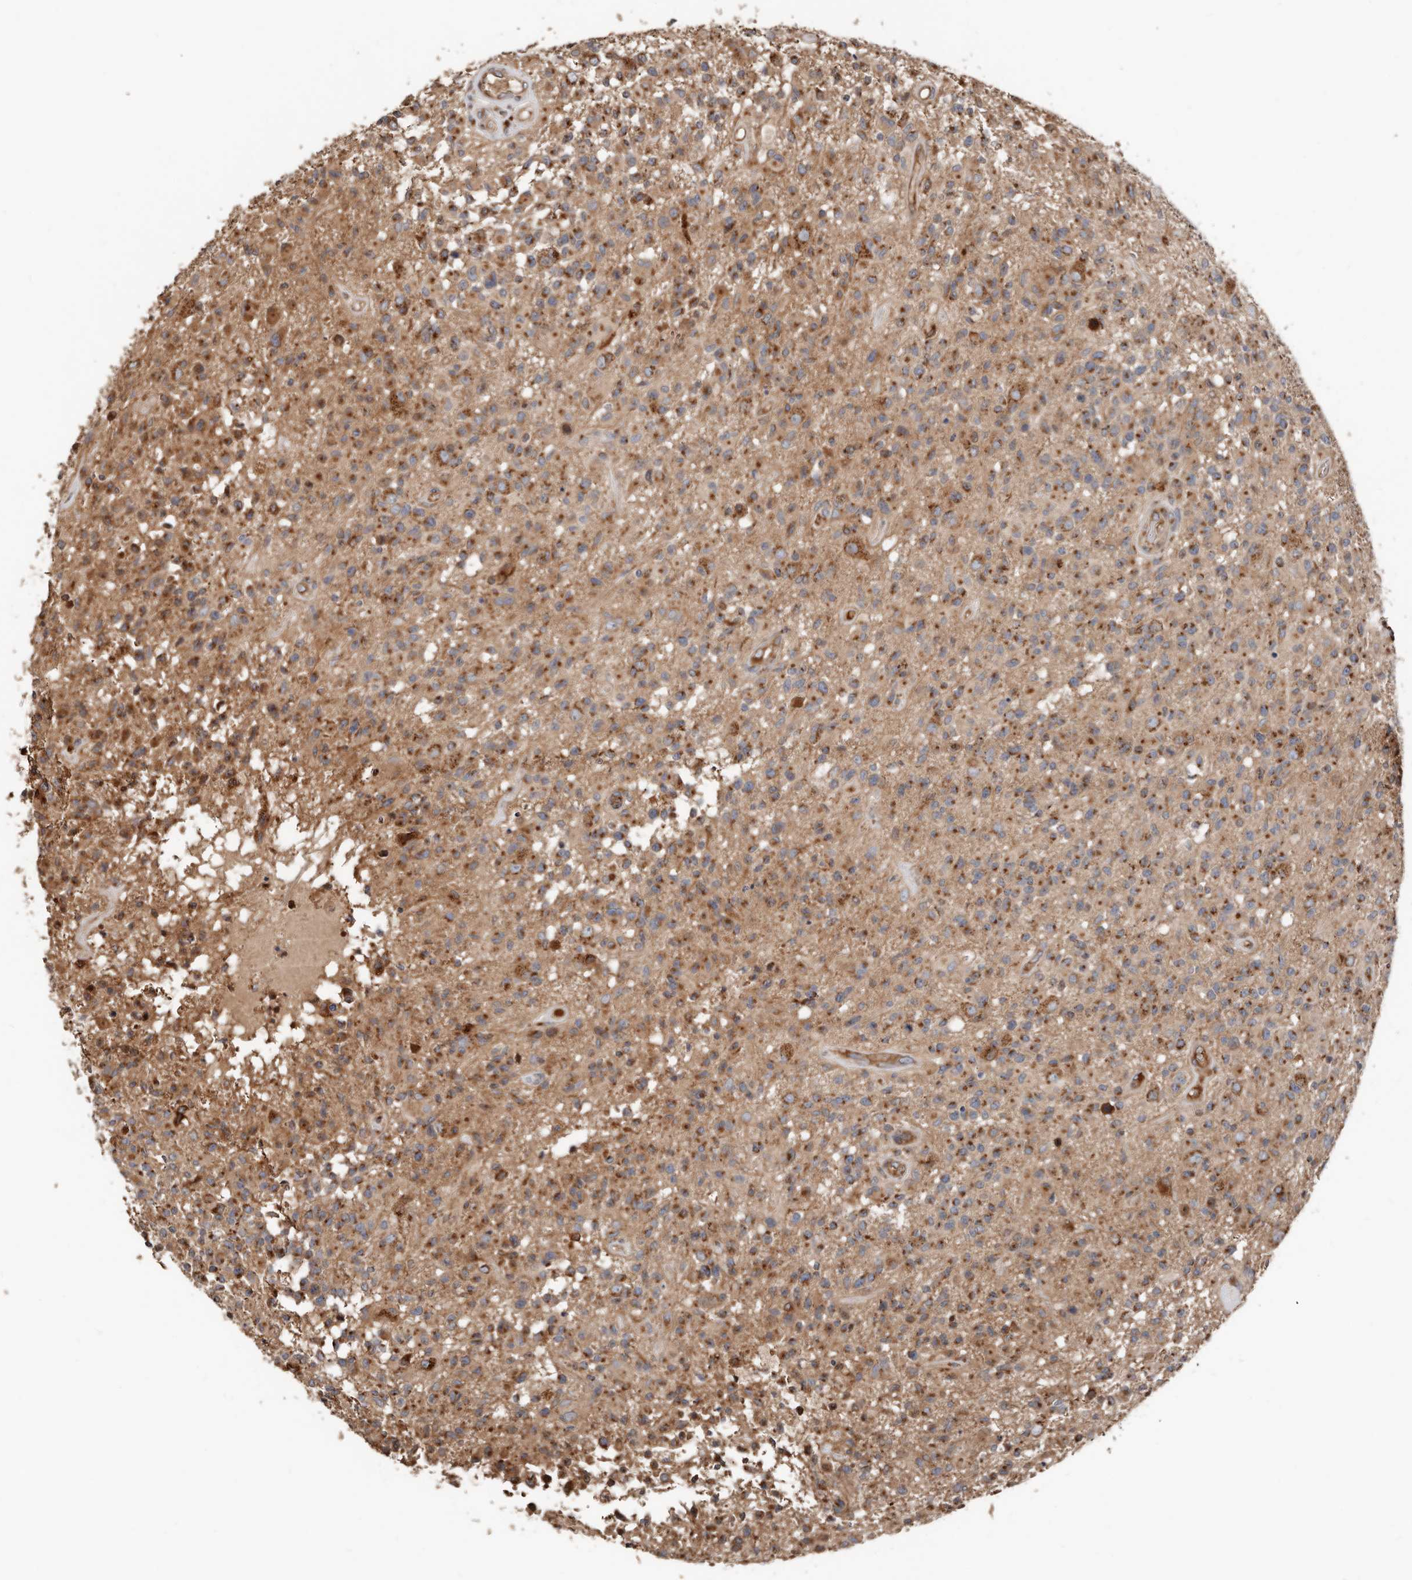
{"staining": {"intensity": "moderate", "quantity": ">75%", "location": "cytoplasmic/membranous"}, "tissue": "glioma", "cell_type": "Tumor cells", "image_type": "cancer", "snomed": [{"axis": "morphology", "description": "Glioma, malignant, High grade"}, {"axis": "morphology", "description": "Glioblastoma, NOS"}, {"axis": "topography", "description": "Brain"}], "caption": "Immunohistochemistry micrograph of neoplastic tissue: glioblastoma stained using immunohistochemistry (IHC) displays medium levels of moderate protein expression localized specifically in the cytoplasmic/membranous of tumor cells, appearing as a cytoplasmic/membranous brown color.", "gene": "COG1", "patient": {"sex": "male", "age": 60}}